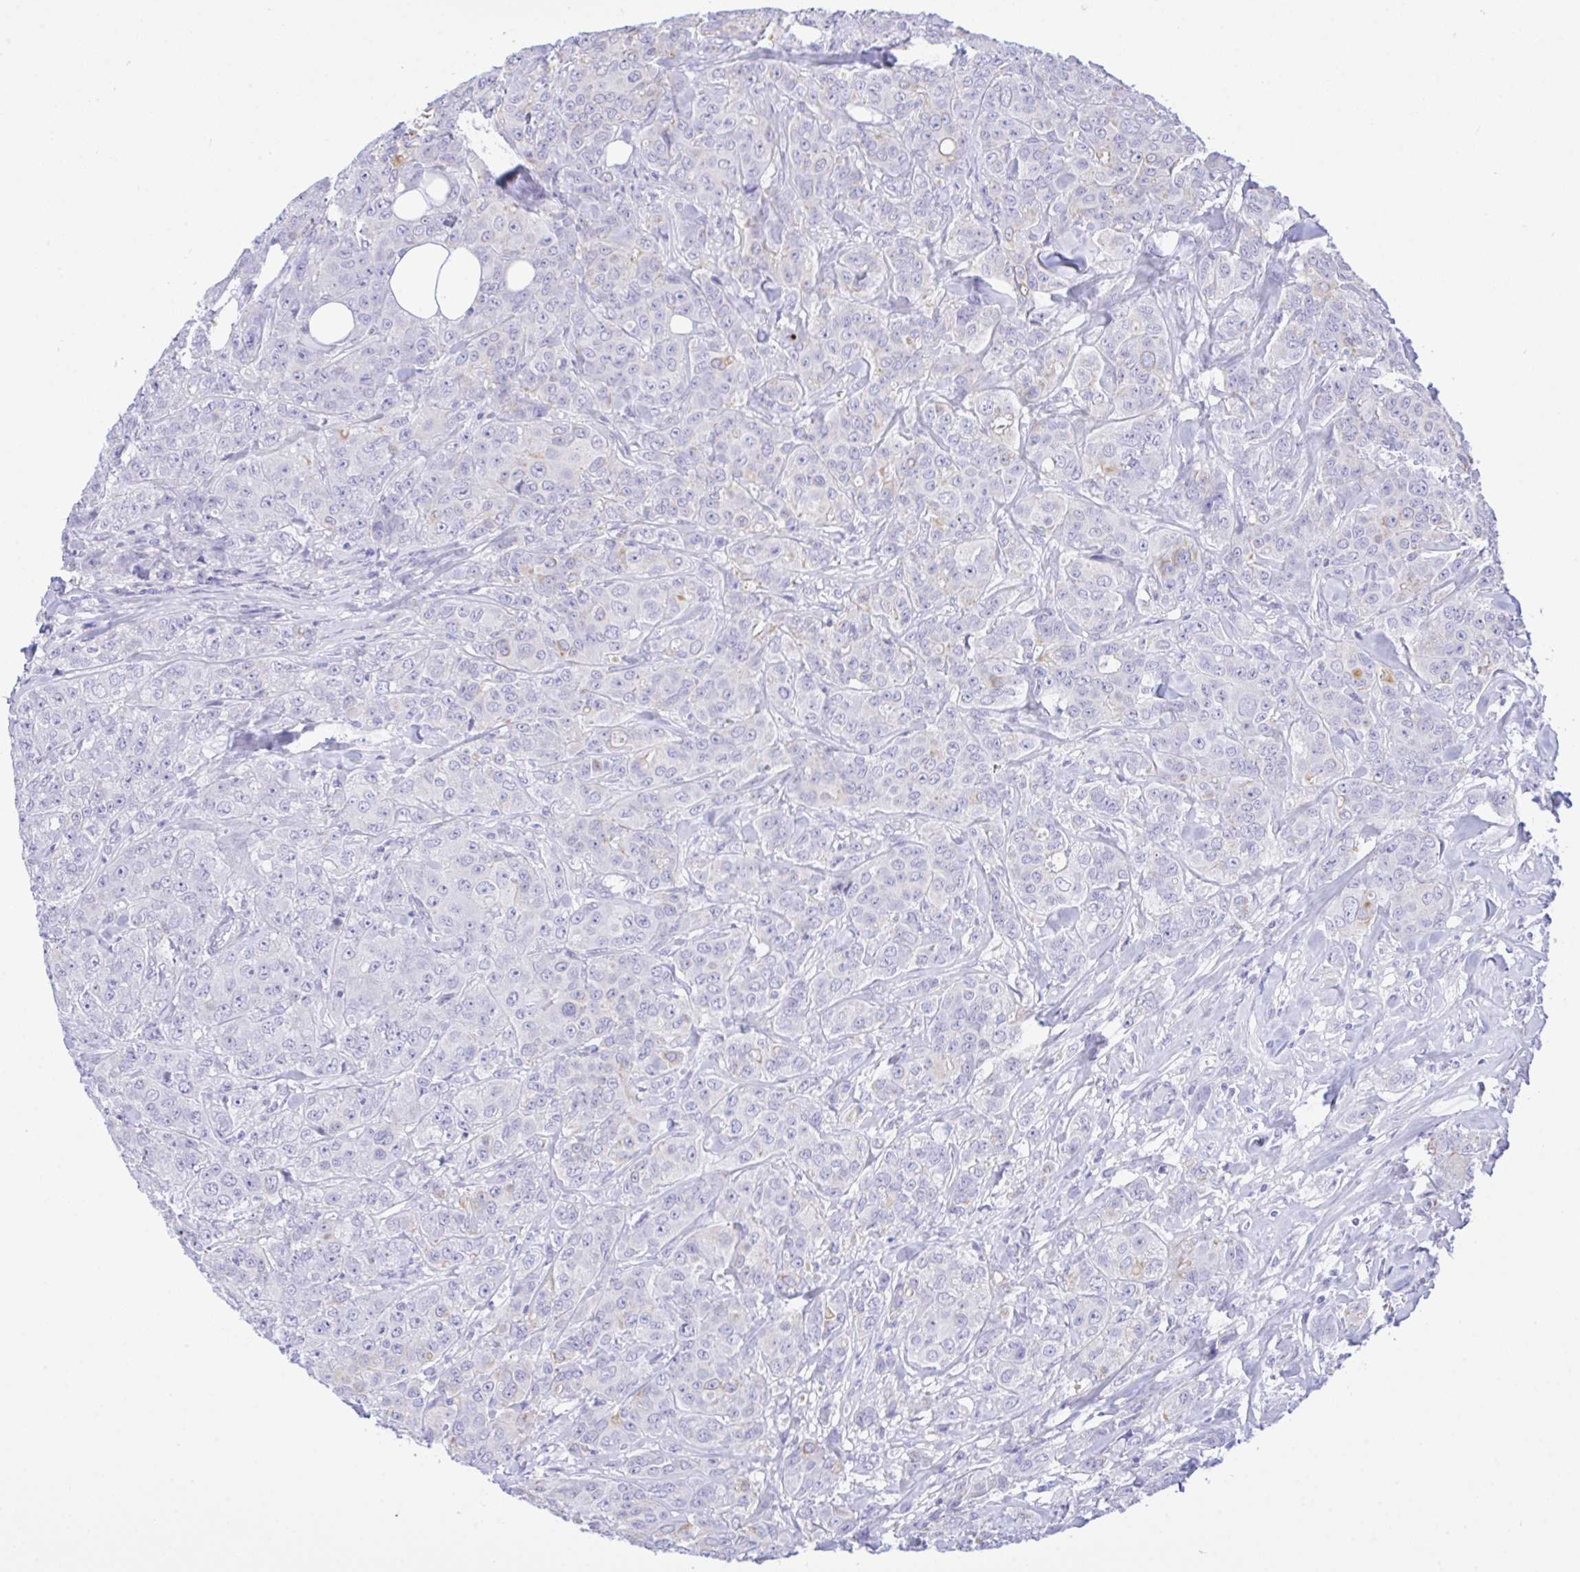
{"staining": {"intensity": "negative", "quantity": "none", "location": "none"}, "tissue": "breast cancer", "cell_type": "Tumor cells", "image_type": "cancer", "snomed": [{"axis": "morphology", "description": "Normal tissue, NOS"}, {"axis": "morphology", "description": "Duct carcinoma"}, {"axis": "topography", "description": "Breast"}], "caption": "Immunohistochemistry (IHC) histopathology image of neoplastic tissue: human breast cancer (infiltrating ductal carcinoma) stained with DAB (3,3'-diaminobenzidine) reveals no significant protein staining in tumor cells. (DAB IHC with hematoxylin counter stain).", "gene": "ZNF221", "patient": {"sex": "female", "age": 43}}